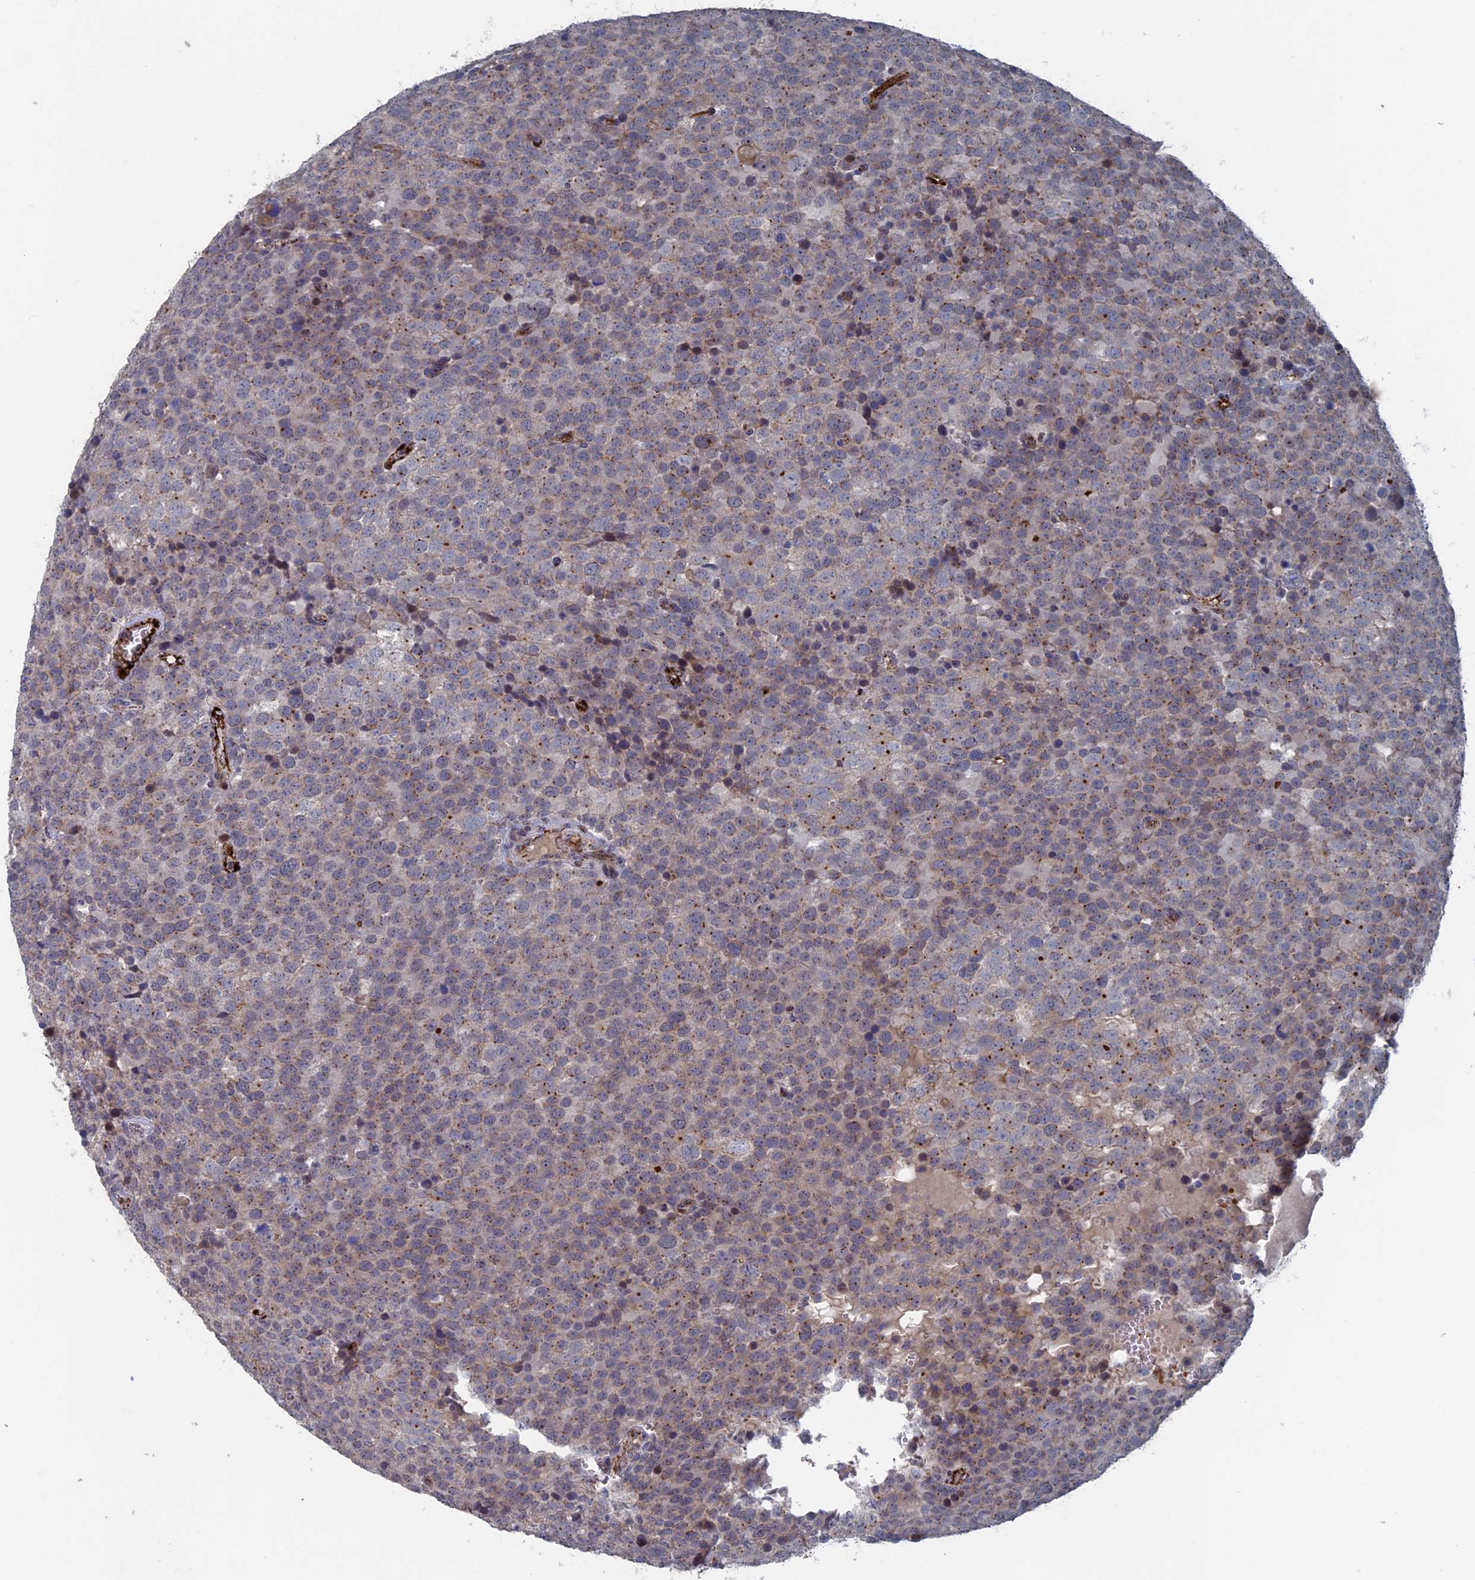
{"staining": {"intensity": "moderate", "quantity": "<25%", "location": "cytoplasmic/membranous"}, "tissue": "testis cancer", "cell_type": "Tumor cells", "image_type": "cancer", "snomed": [{"axis": "morphology", "description": "Seminoma, NOS"}, {"axis": "topography", "description": "Testis"}], "caption": "DAB immunohistochemical staining of human testis cancer displays moderate cytoplasmic/membranous protein staining in approximately <25% of tumor cells.", "gene": "SH3D21", "patient": {"sex": "male", "age": 71}}